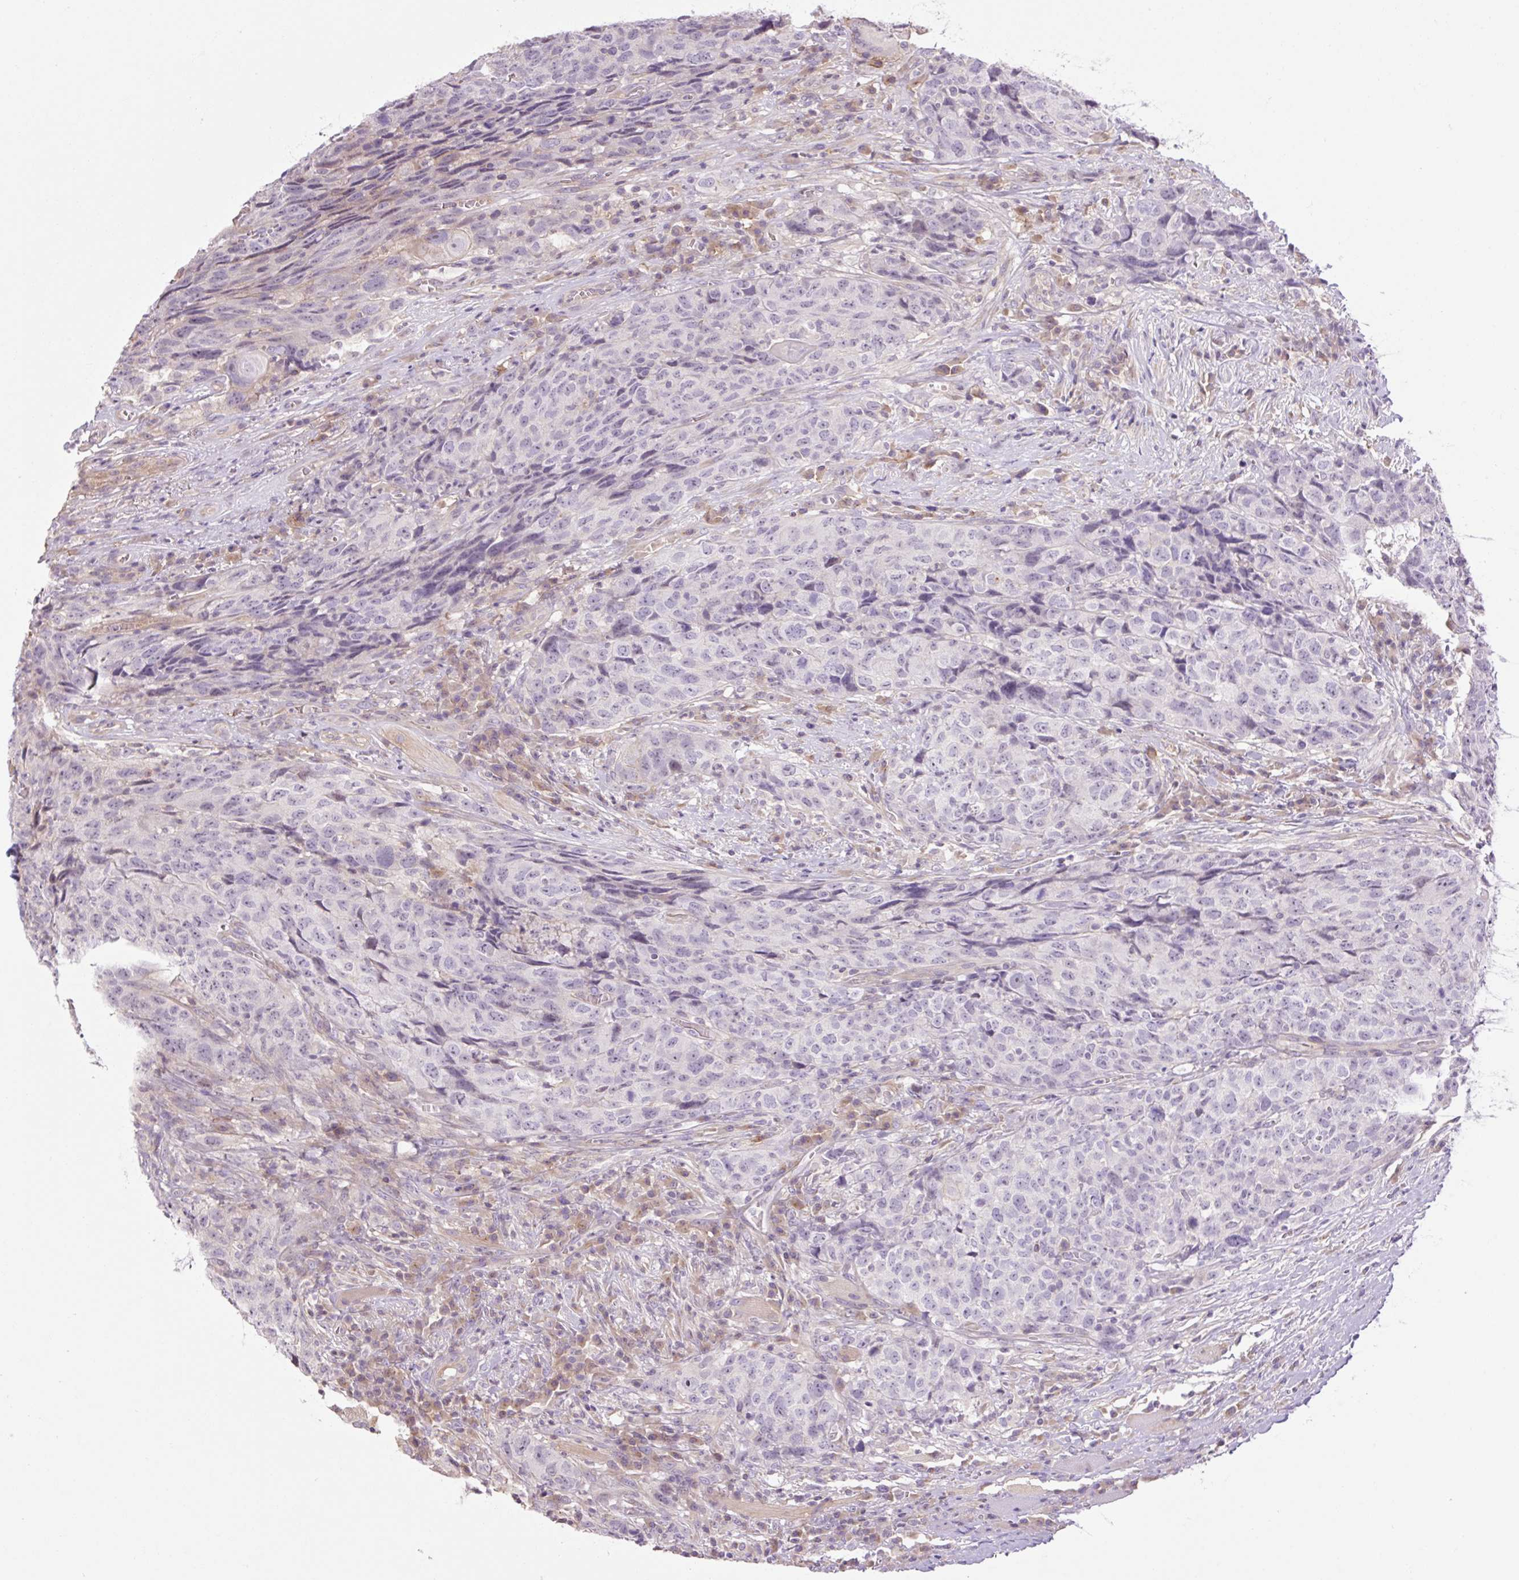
{"staining": {"intensity": "negative", "quantity": "none", "location": "none"}, "tissue": "head and neck cancer", "cell_type": "Tumor cells", "image_type": "cancer", "snomed": [{"axis": "morphology", "description": "Squamous cell carcinoma, NOS"}, {"axis": "topography", "description": "Head-Neck"}], "caption": "Tumor cells are negative for protein expression in human head and neck squamous cell carcinoma. (DAB immunohistochemistry, high magnification).", "gene": "GRID2", "patient": {"sex": "male", "age": 66}}